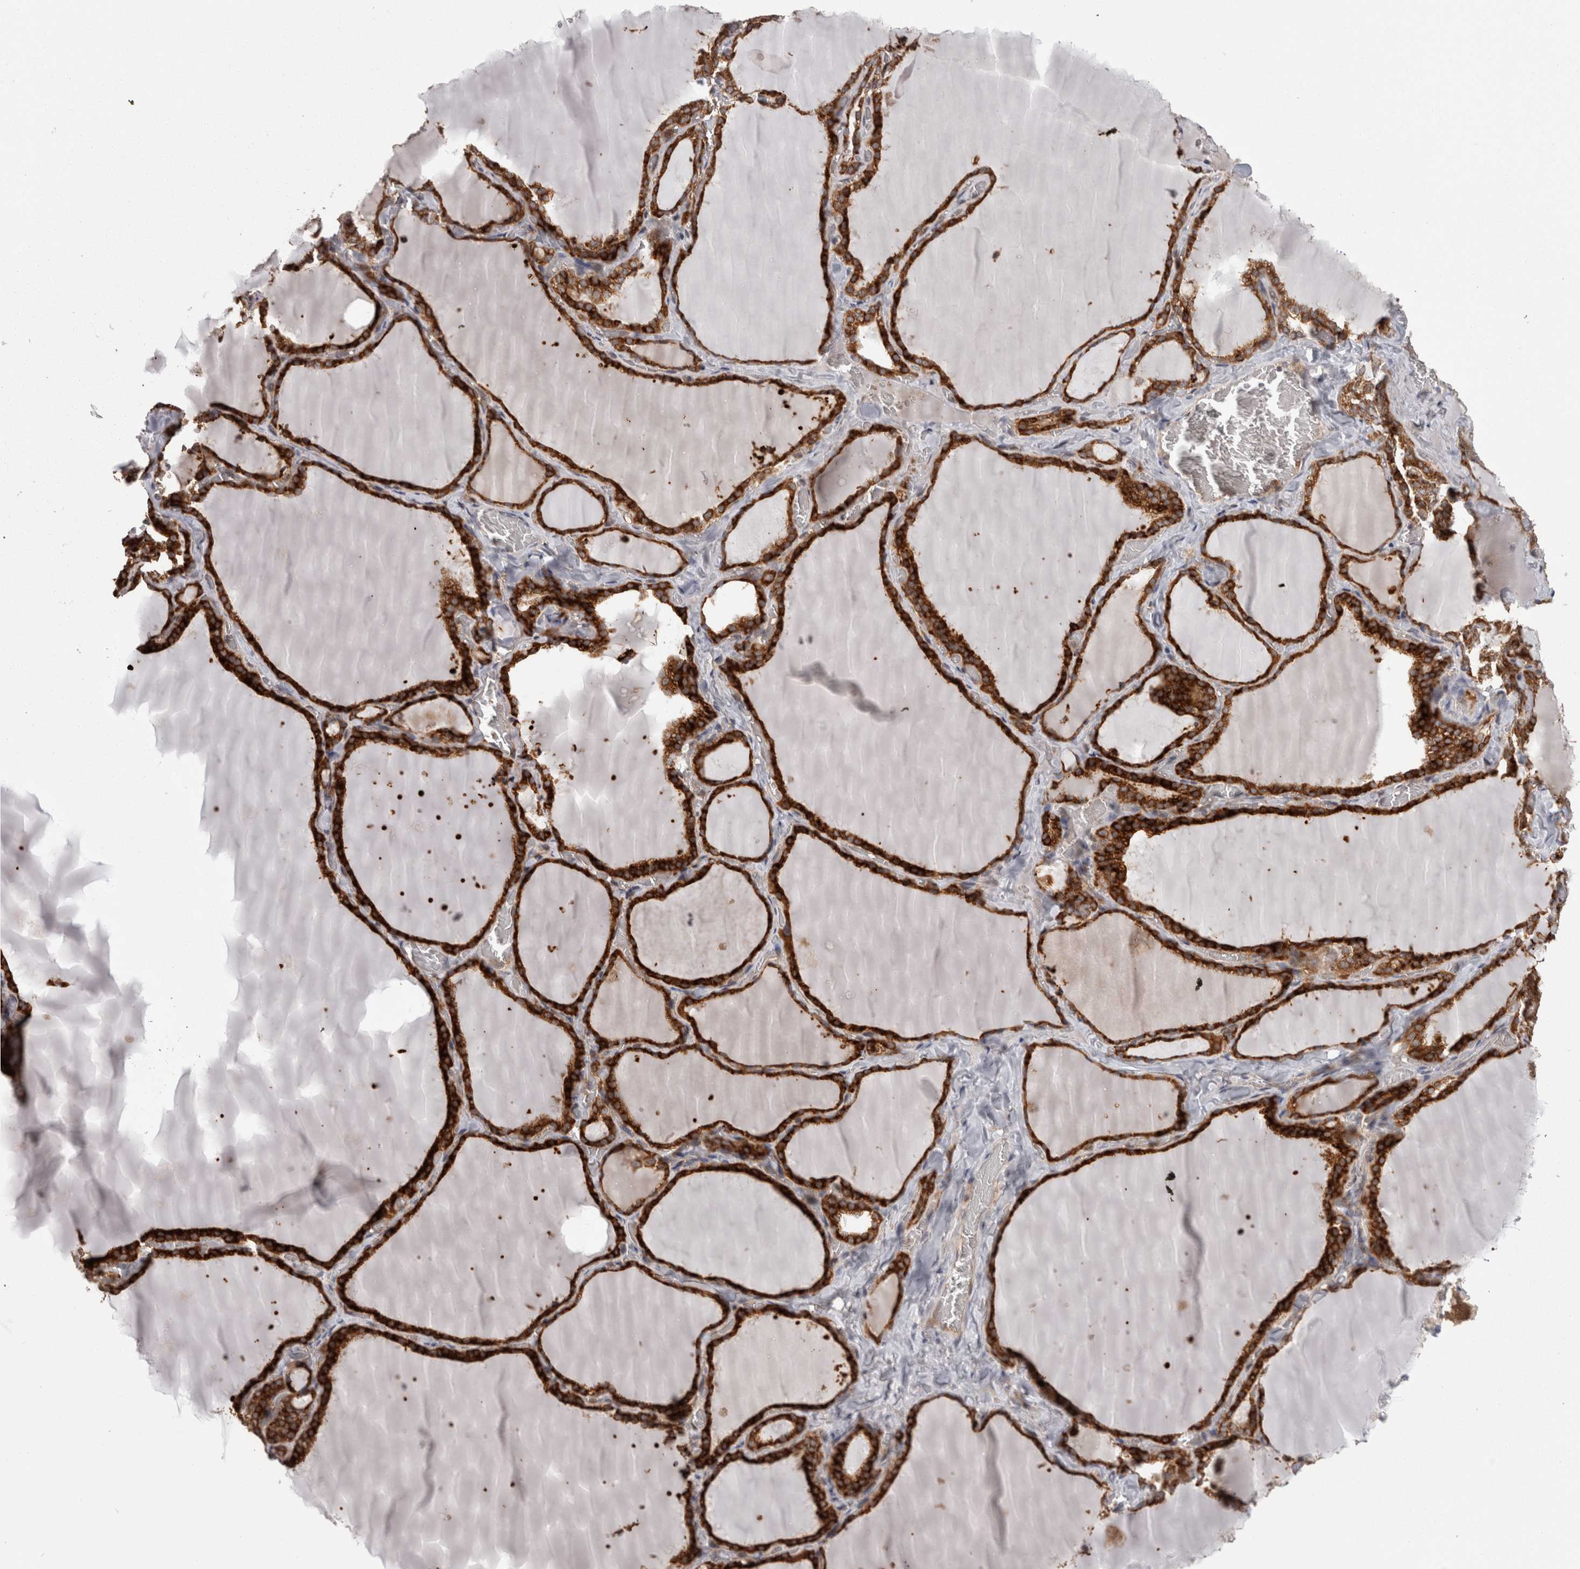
{"staining": {"intensity": "strong", "quantity": ">75%", "location": "cytoplasmic/membranous"}, "tissue": "thyroid gland", "cell_type": "Glandular cells", "image_type": "normal", "snomed": [{"axis": "morphology", "description": "Normal tissue, NOS"}, {"axis": "topography", "description": "Thyroid gland"}], "caption": "An immunohistochemistry (IHC) photomicrograph of normal tissue is shown. Protein staining in brown highlights strong cytoplasmic/membranous positivity in thyroid gland within glandular cells.", "gene": "SMCR8", "patient": {"sex": "female", "age": 22}}